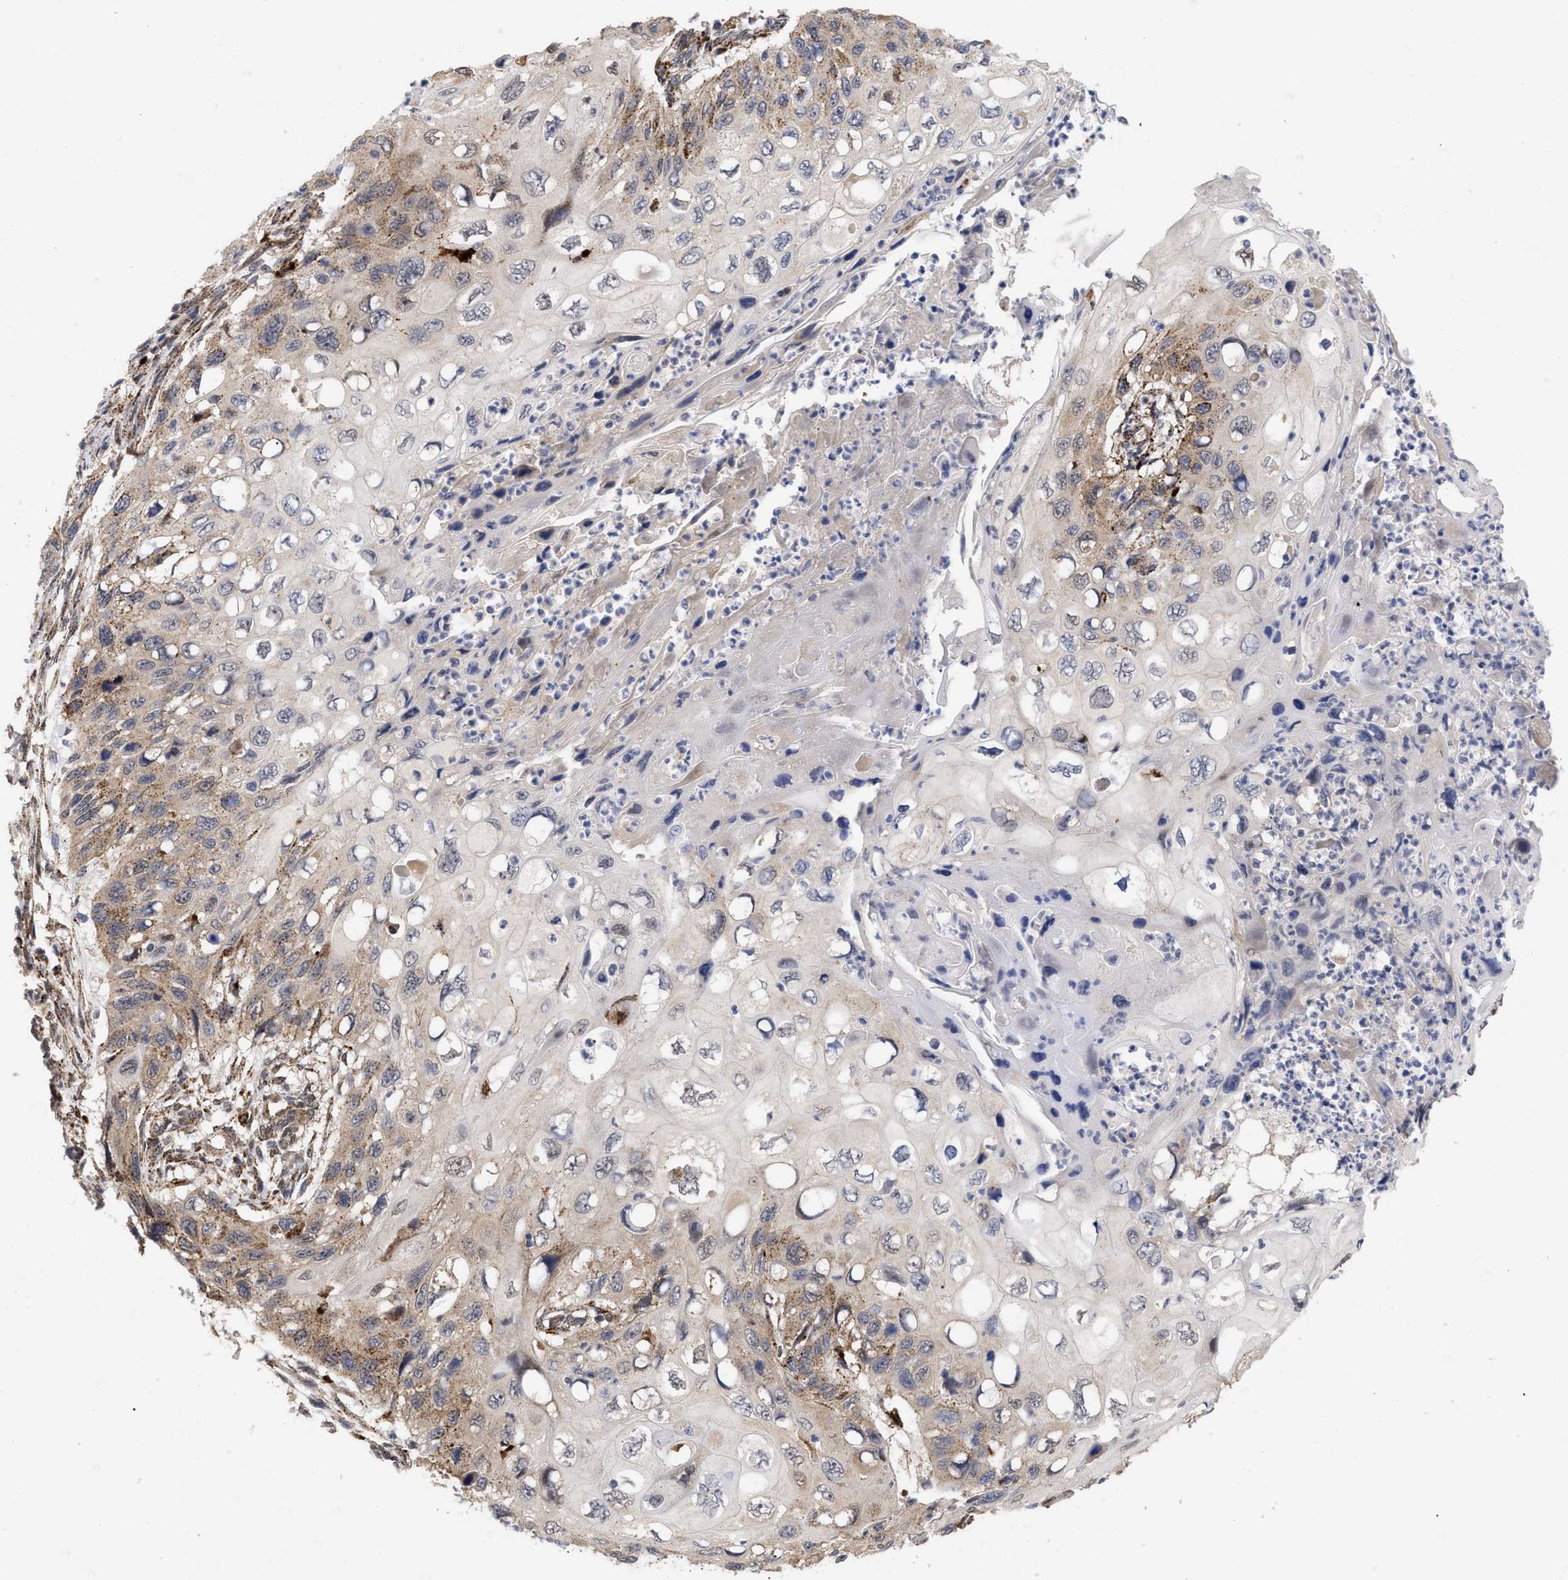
{"staining": {"intensity": "moderate", "quantity": "25%-75%", "location": "cytoplasmic/membranous"}, "tissue": "cervical cancer", "cell_type": "Tumor cells", "image_type": "cancer", "snomed": [{"axis": "morphology", "description": "Squamous cell carcinoma, NOS"}, {"axis": "topography", "description": "Cervix"}], "caption": "IHC (DAB (3,3'-diaminobenzidine)) staining of squamous cell carcinoma (cervical) reveals moderate cytoplasmic/membranous protein positivity in about 25%-75% of tumor cells.", "gene": "UPF1", "patient": {"sex": "female", "age": 70}}